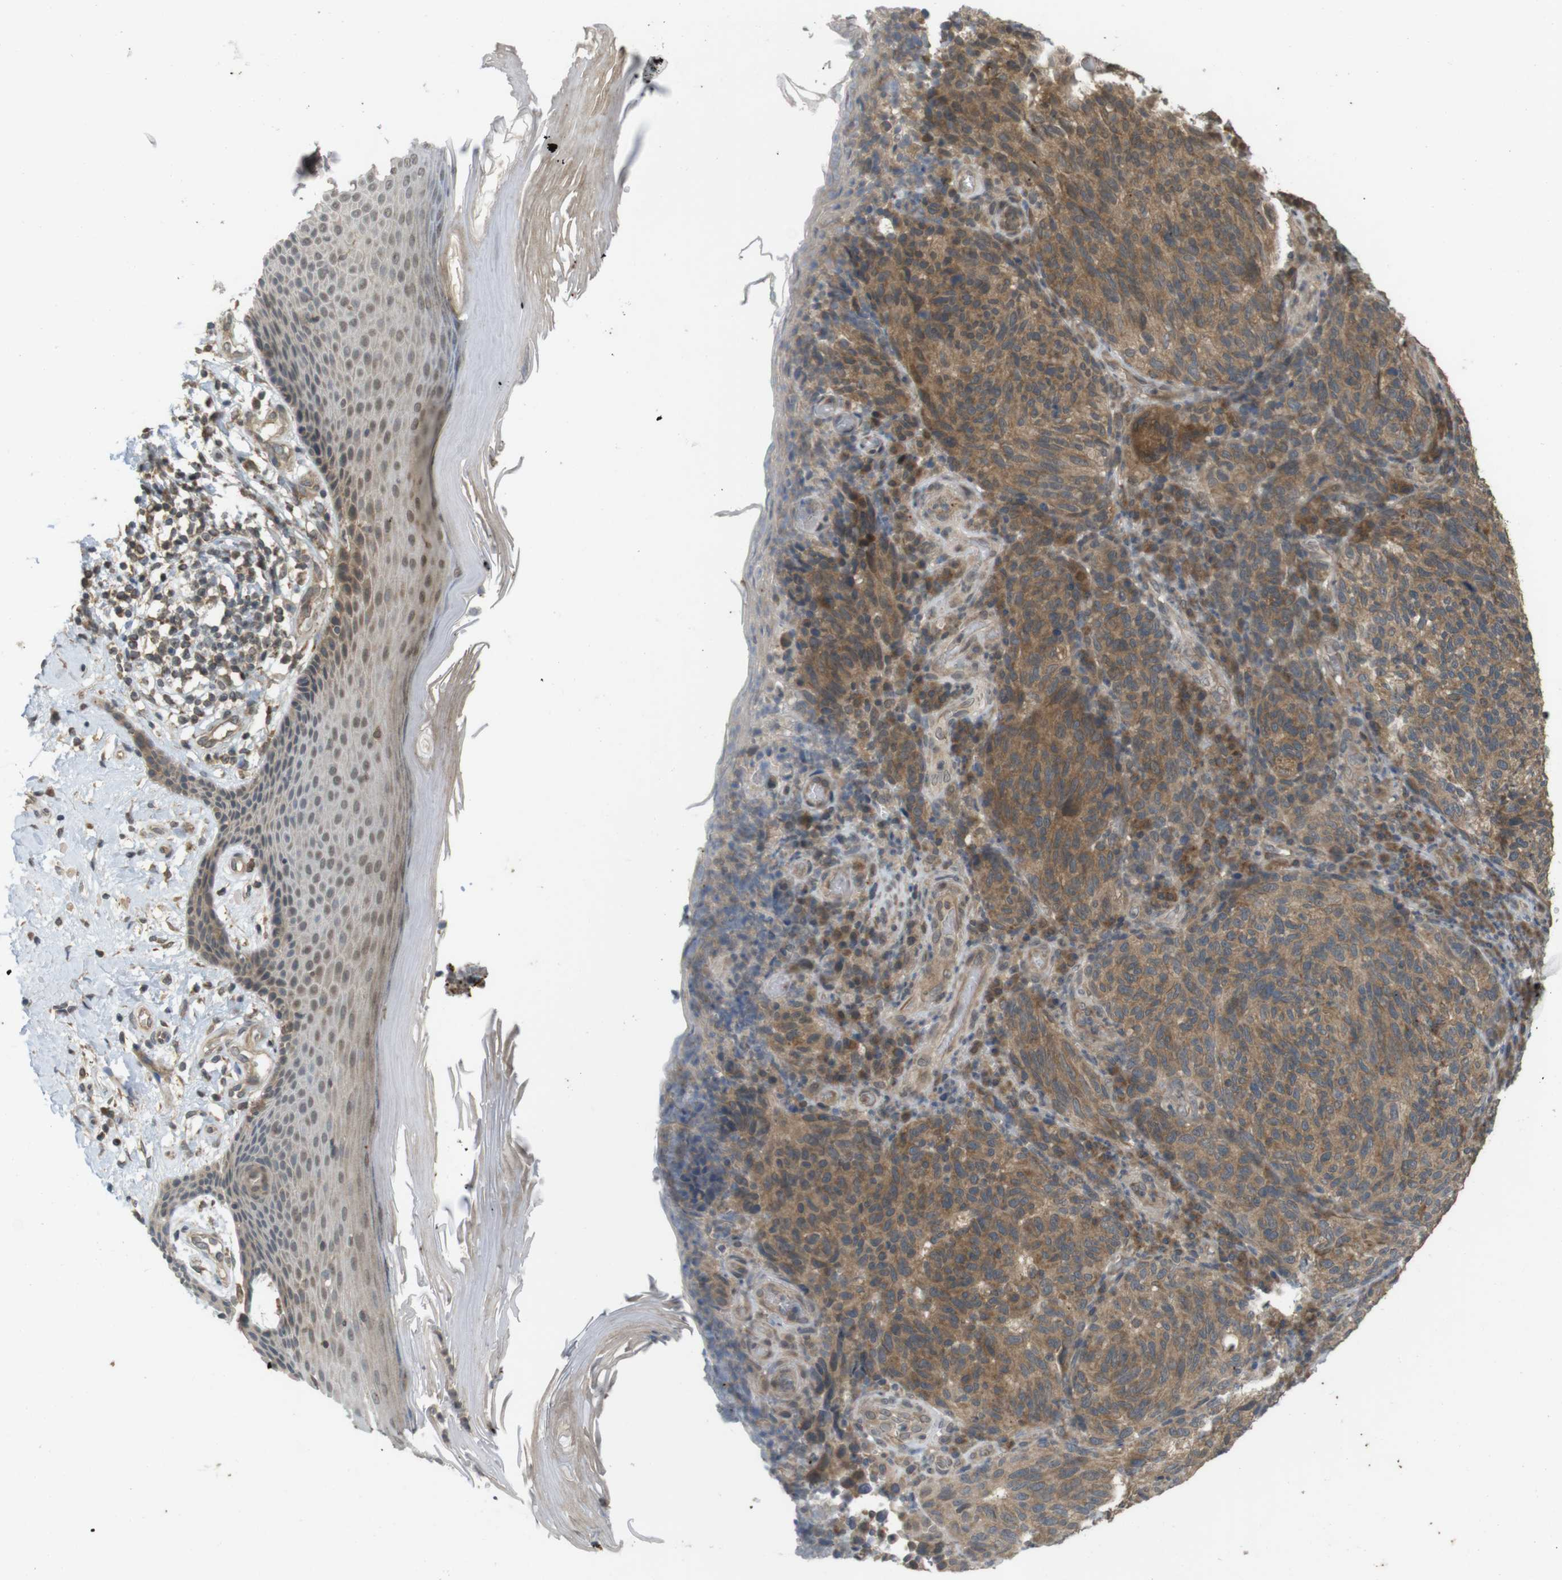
{"staining": {"intensity": "moderate", "quantity": ">75%", "location": "cytoplasmic/membranous"}, "tissue": "melanoma", "cell_type": "Tumor cells", "image_type": "cancer", "snomed": [{"axis": "morphology", "description": "Malignant melanoma, NOS"}, {"axis": "topography", "description": "Skin"}], "caption": "IHC micrograph of neoplastic tissue: human melanoma stained using IHC exhibits medium levels of moderate protein expression localized specifically in the cytoplasmic/membranous of tumor cells, appearing as a cytoplasmic/membranous brown color.", "gene": "RNF130", "patient": {"sex": "female", "age": 73}}